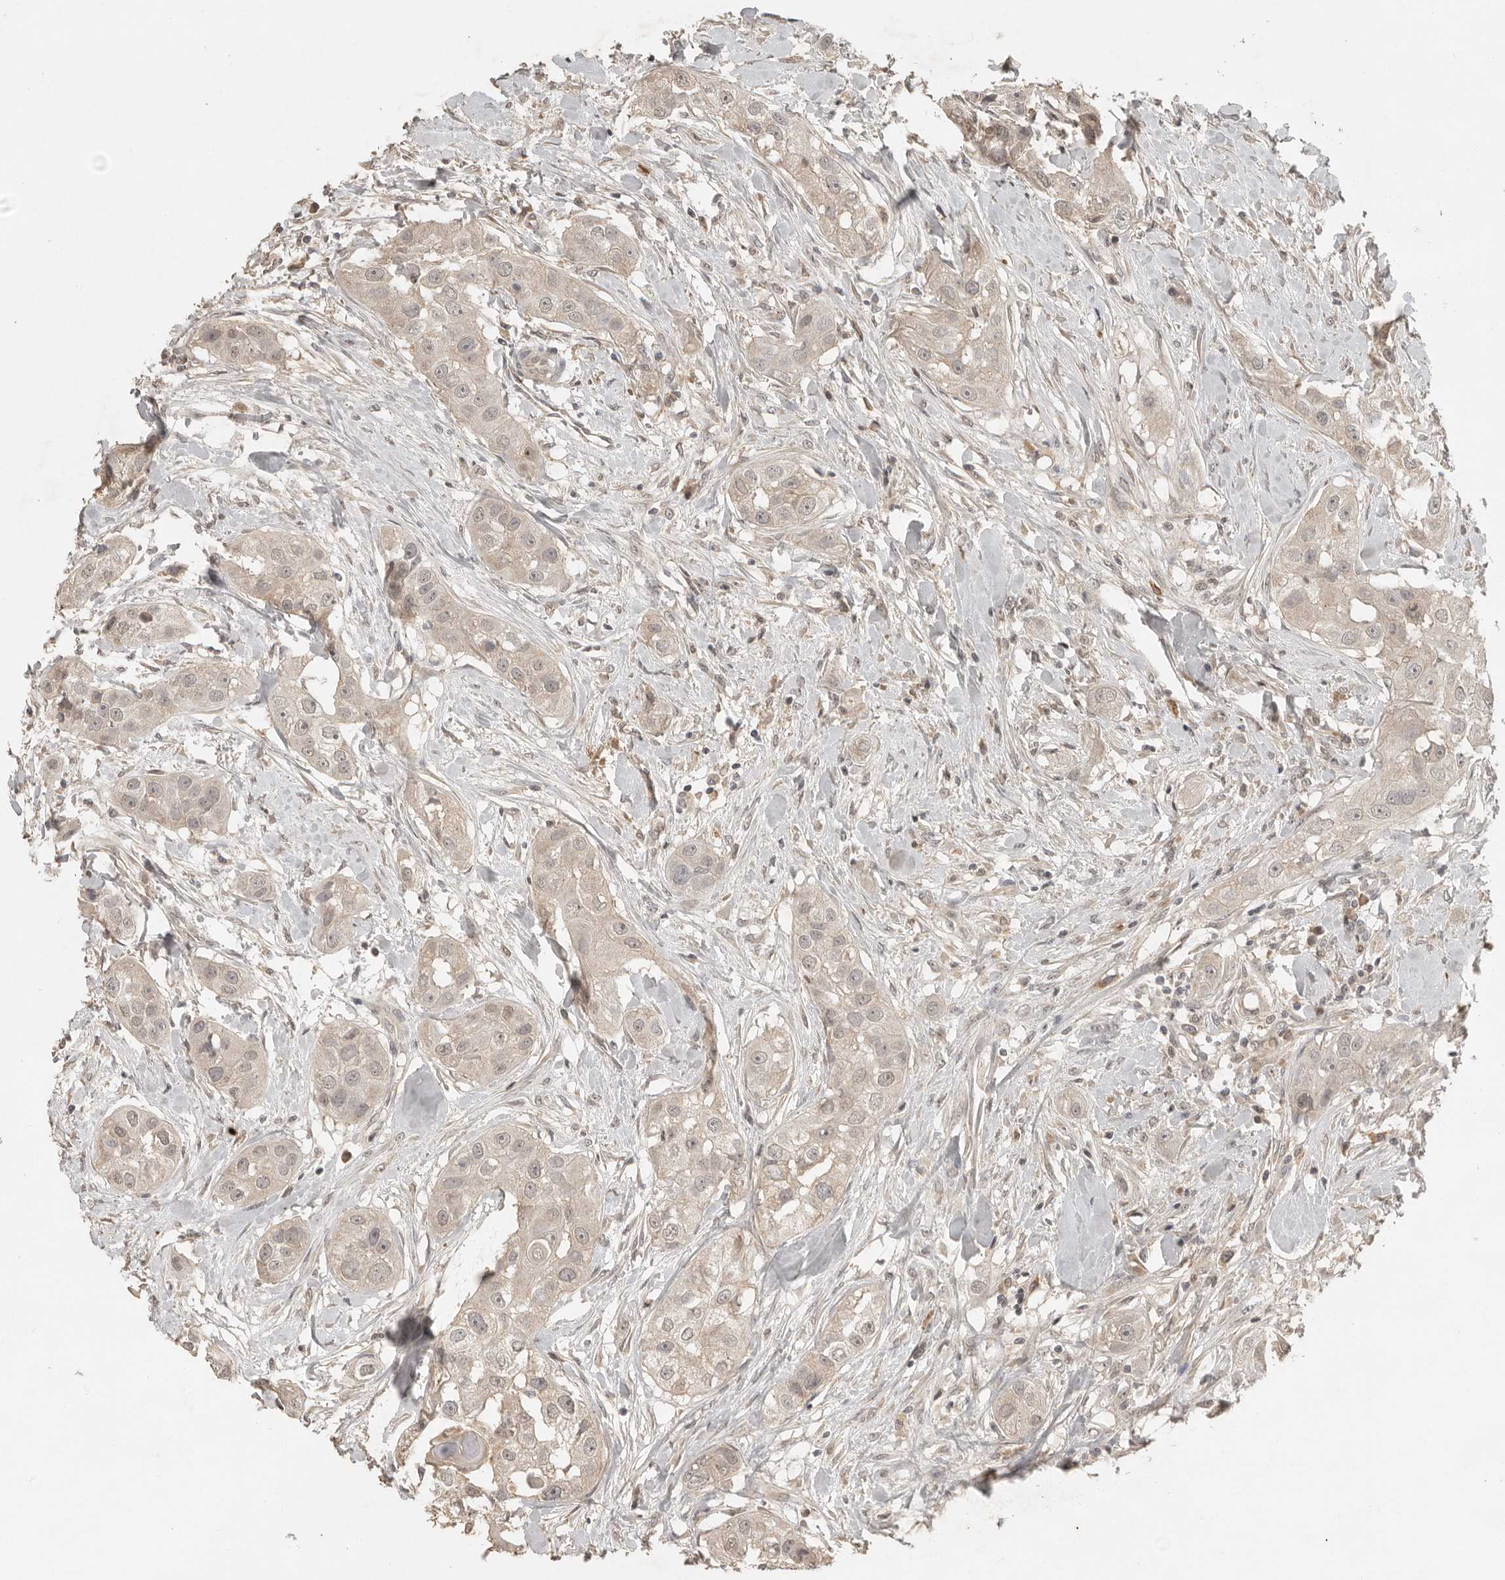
{"staining": {"intensity": "negative", "quantity": "none", "location": "none"}, "tissue": "head and neck cancer", "cell_type": "Tumor cells", "image_type": "cancer", "snomed": [{"axis": "morphology", "description": "Normal tissue, NOS"}, {"axis": "morphology", "description": "Squamous cell carcinoma, NOS"}, {"axis": "topography", "description": "Skeletal muscle"}, {"axis": "topography", "description": "Head-Neck"}], "caption": "This is a photomicrograph of IHC staining of head and neck cancer, which shows no expression in tumor cells.", "gene": "CTF1", "patient": {"sex": "male", "age": 51}}